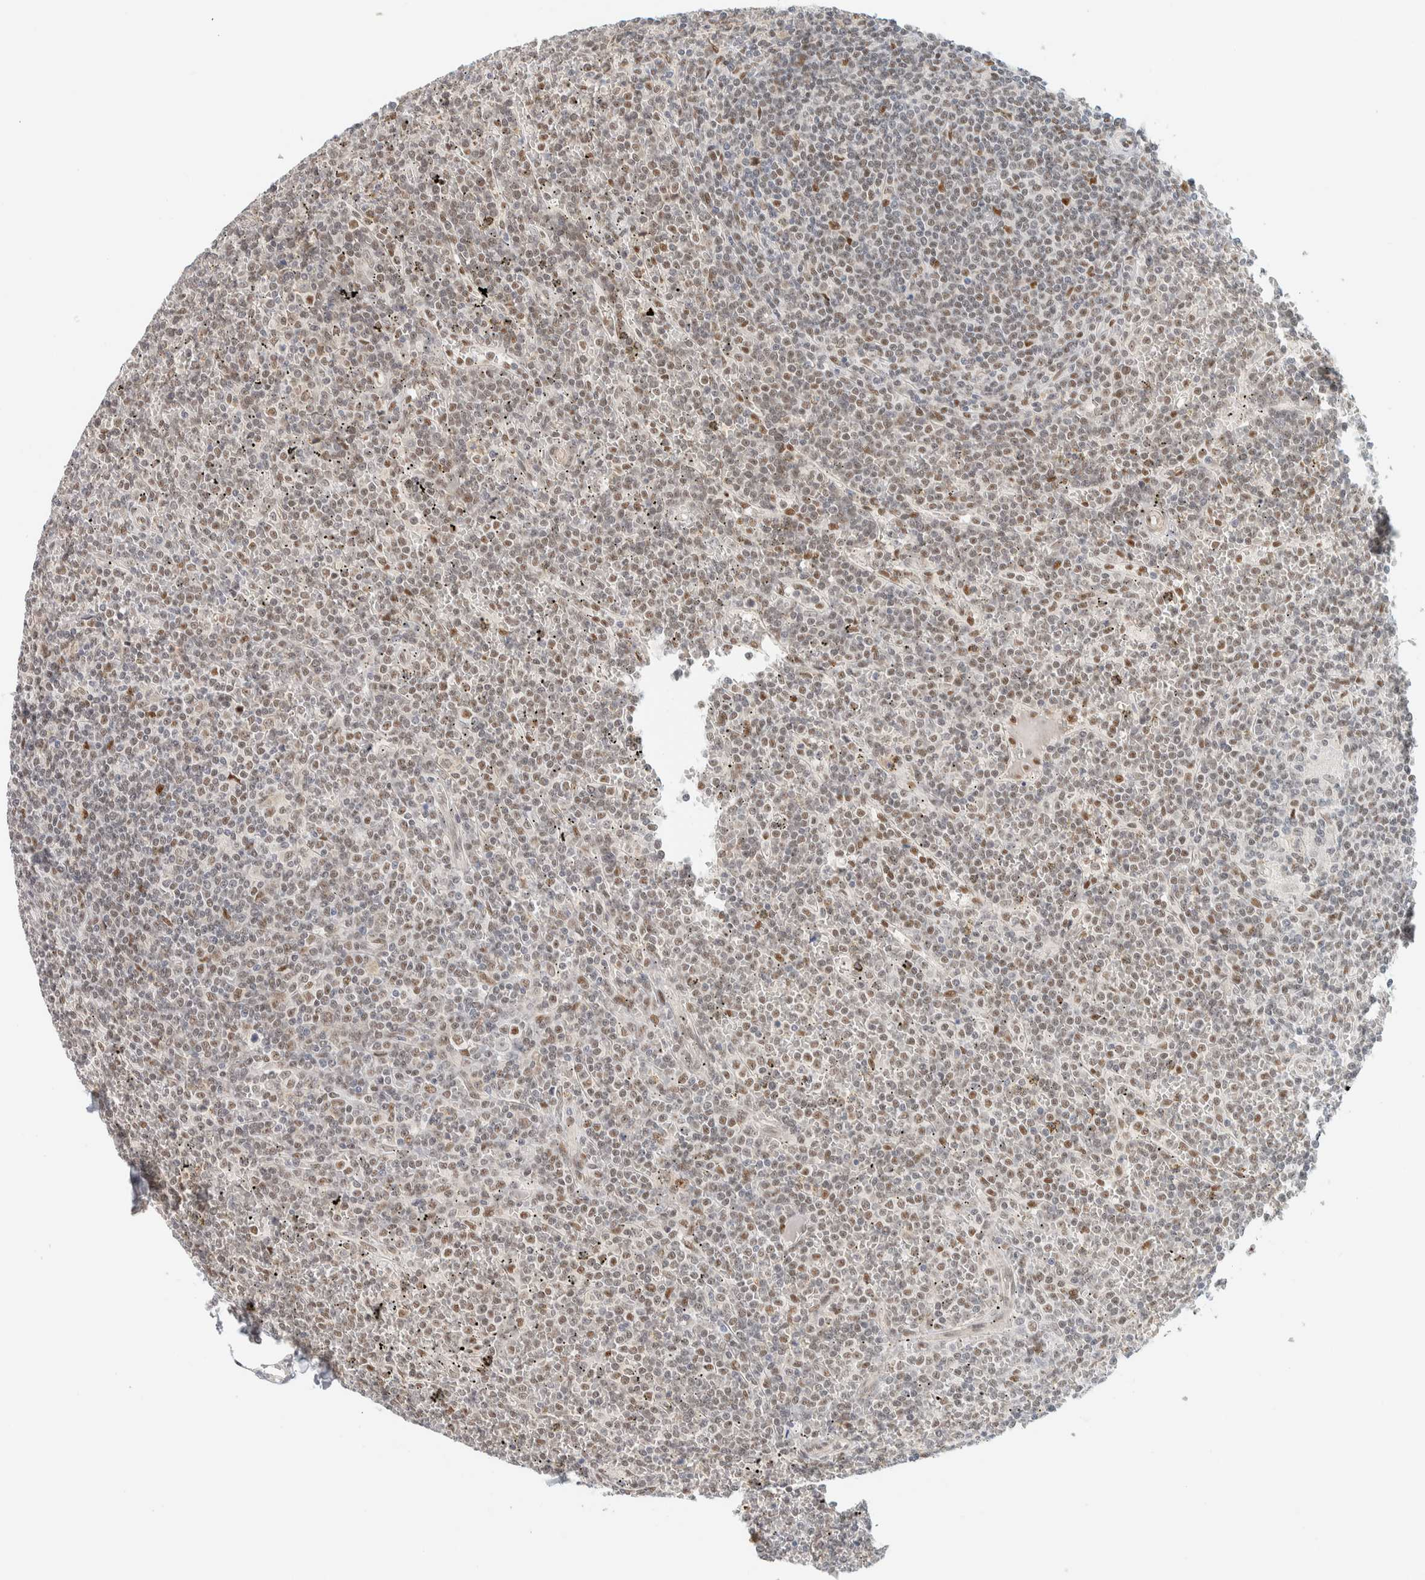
{"staining": {"intensity": "moderate", "quantity": "25%-75%", "location": "nuclear"}, "tissue": "lymphoma", "cell_type": "Tumor cells", "image_type": "cancer", "snomed": [{"axis": "morphology", "description": "Malignant lymphoma, non-Hodgkin's type, Low grade"}, {"axis": "topography", "description": "Spleen"}], "caption": "Human lymphoma stained with a protein marker shows moderate staining in tumor cells.", "gene": "ZNF683", "patient": {"sex": "female", "age": 19}}